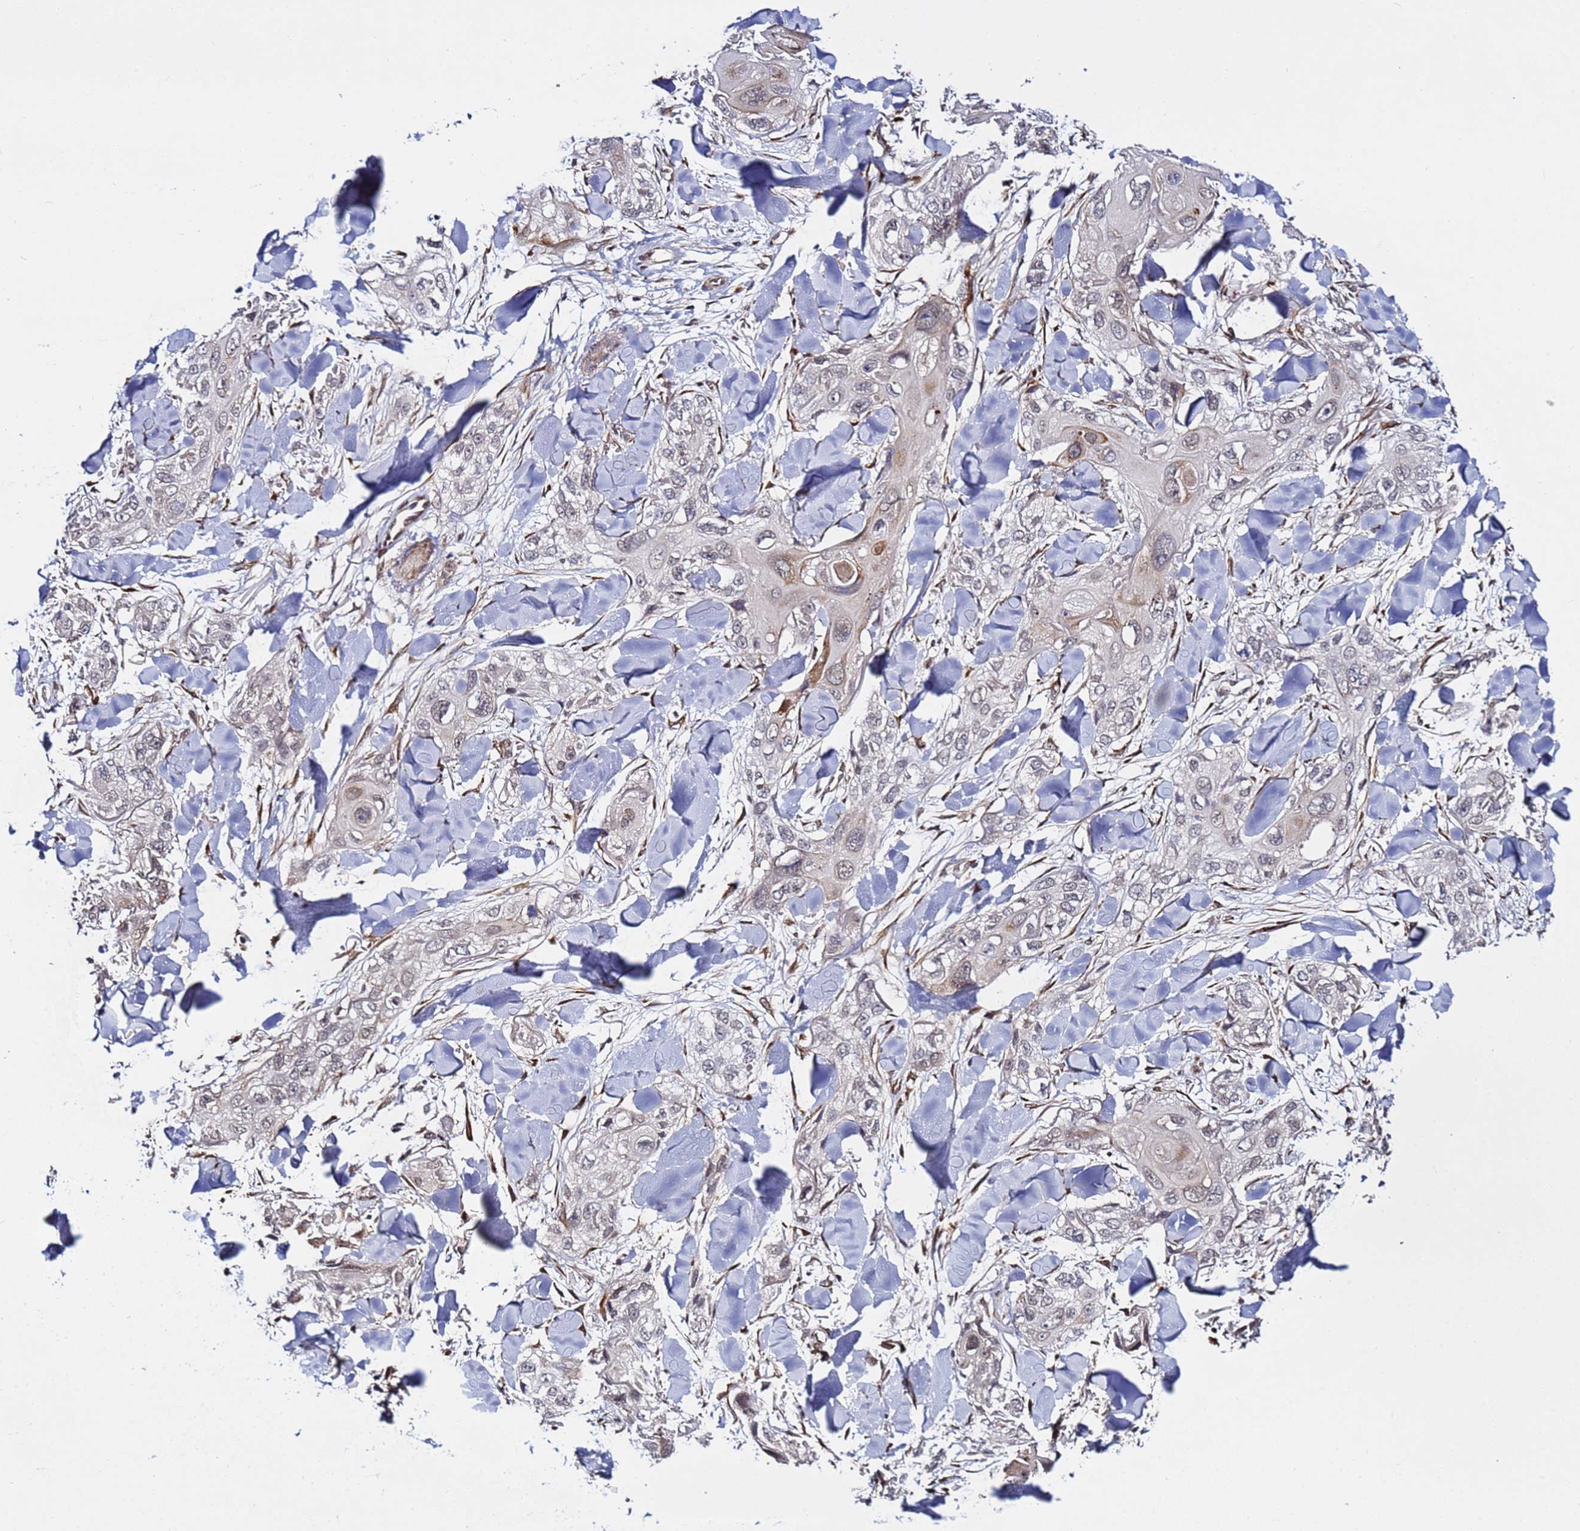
{"staining": {"intensity": "weak", "quantity": "<25%", "location": "nuclear"}, "tissue": "skin cancer", "cell_type": "Tumor cells", "image_type": "cancer", "snomed": [{"axis": "morphology", "description": "Normal tissue, NOS"}, {"axis": "morphology", "description": "Squamous cell carcinoma, NOS"}, {"axis": "topography", "description": "Skin"}], "caption": "Image shows no protein positivity in tumor cells of skin cancer (squamous cell carcinoma) tissue.", "gene": "POLR2D", "patient": {"sex": "male", "age": 72}}